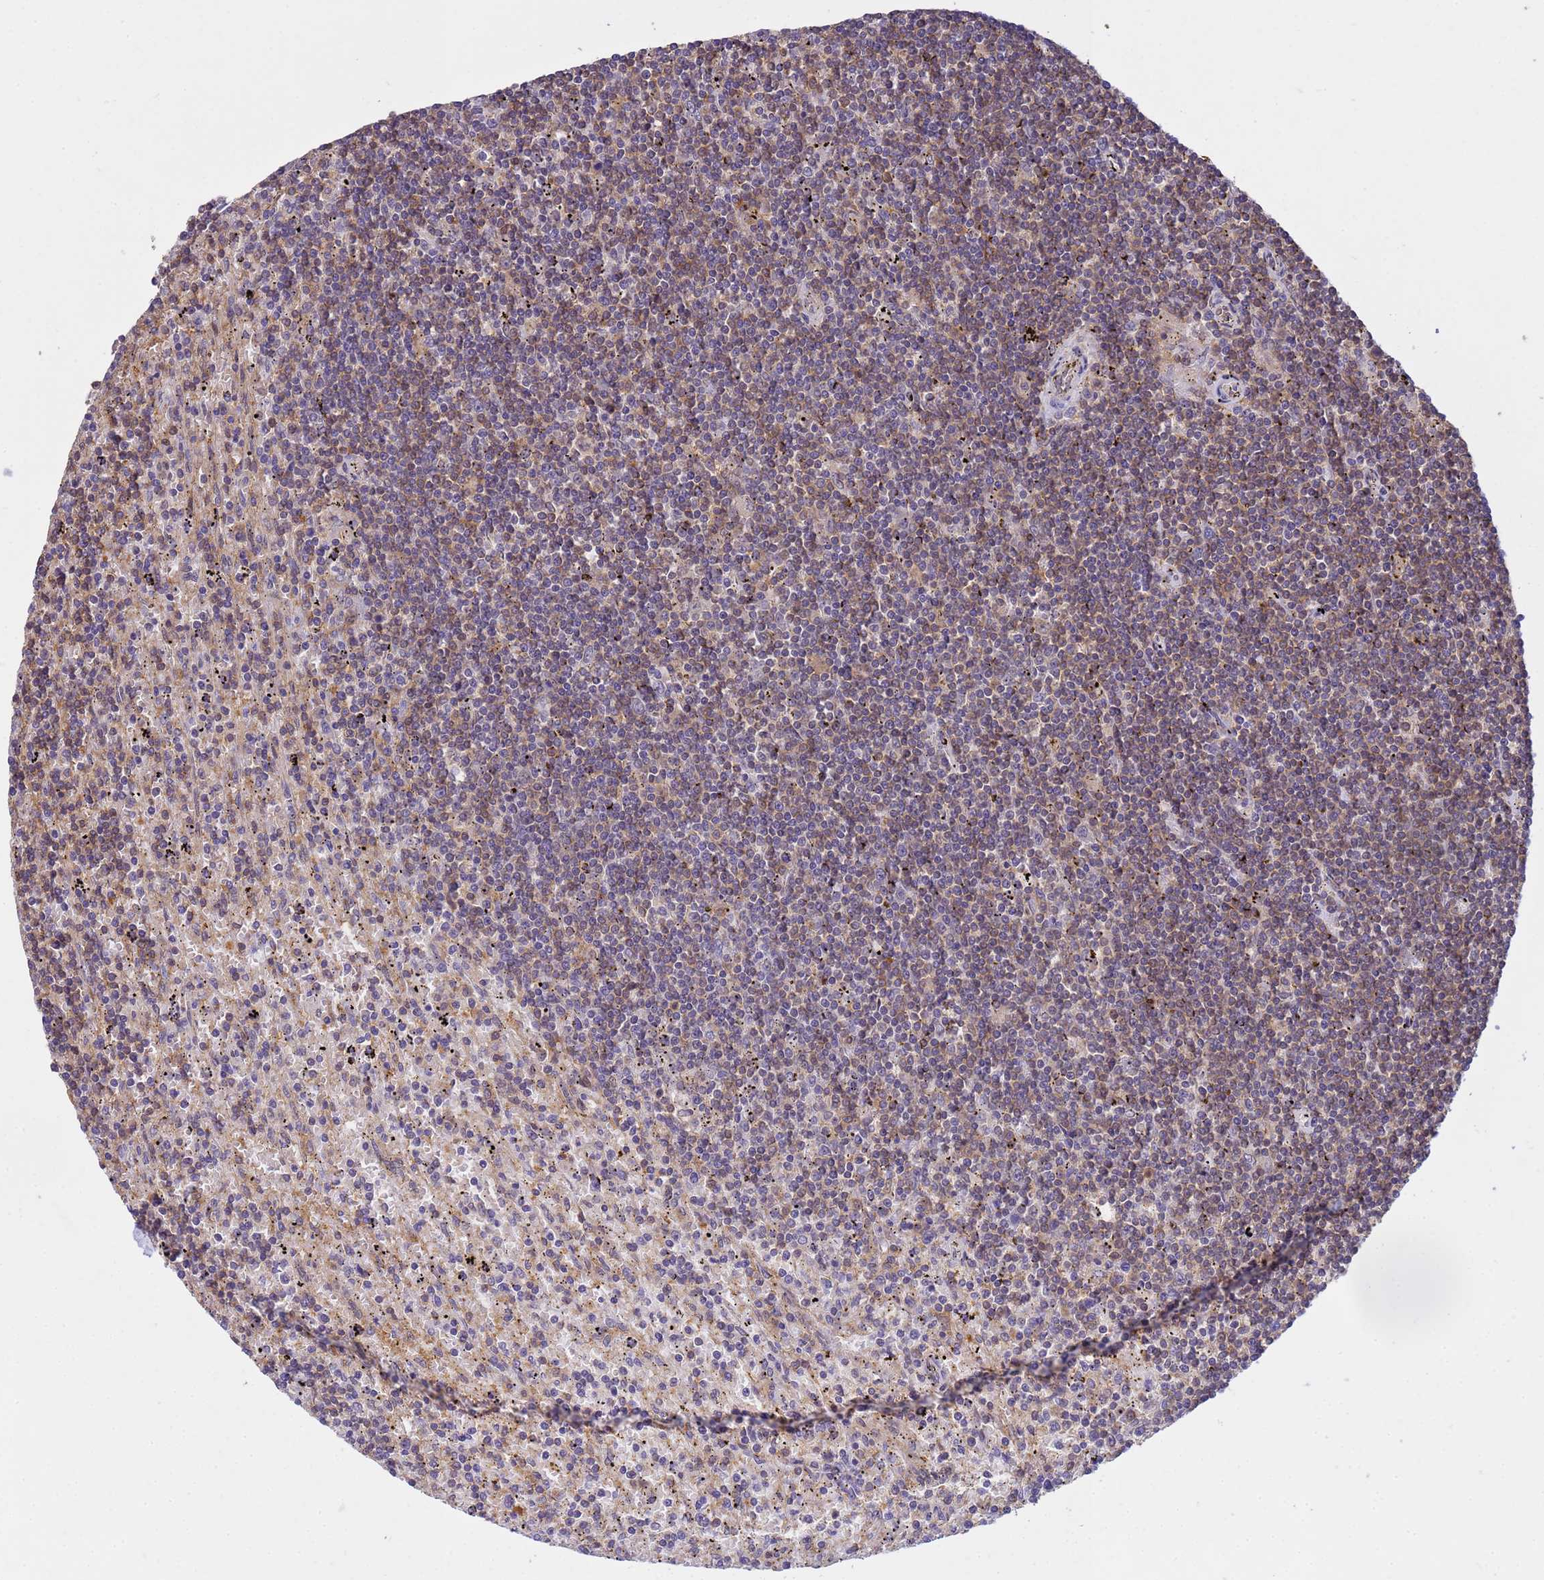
{"staining": {"intensity": "weak", "quantity": "<25%", "location": "cytoplasmic/membranous"}, "tissue": "lymphoma", "cell_type": "Tumor cells", "image_type": "cancer", "snomed": [{"axis": "morphology", "description": "Malignant lymphoma, non-Hodgkin's type, Low grade"}, {"axis": "topography", "description": "Spleen"}], "caption": "Immunohistochemical staining of human lymphoma reveals no significant staining in tumor cells.", "gene": "NPEPPS", "patient": {"sex": "male", "age": 76}}